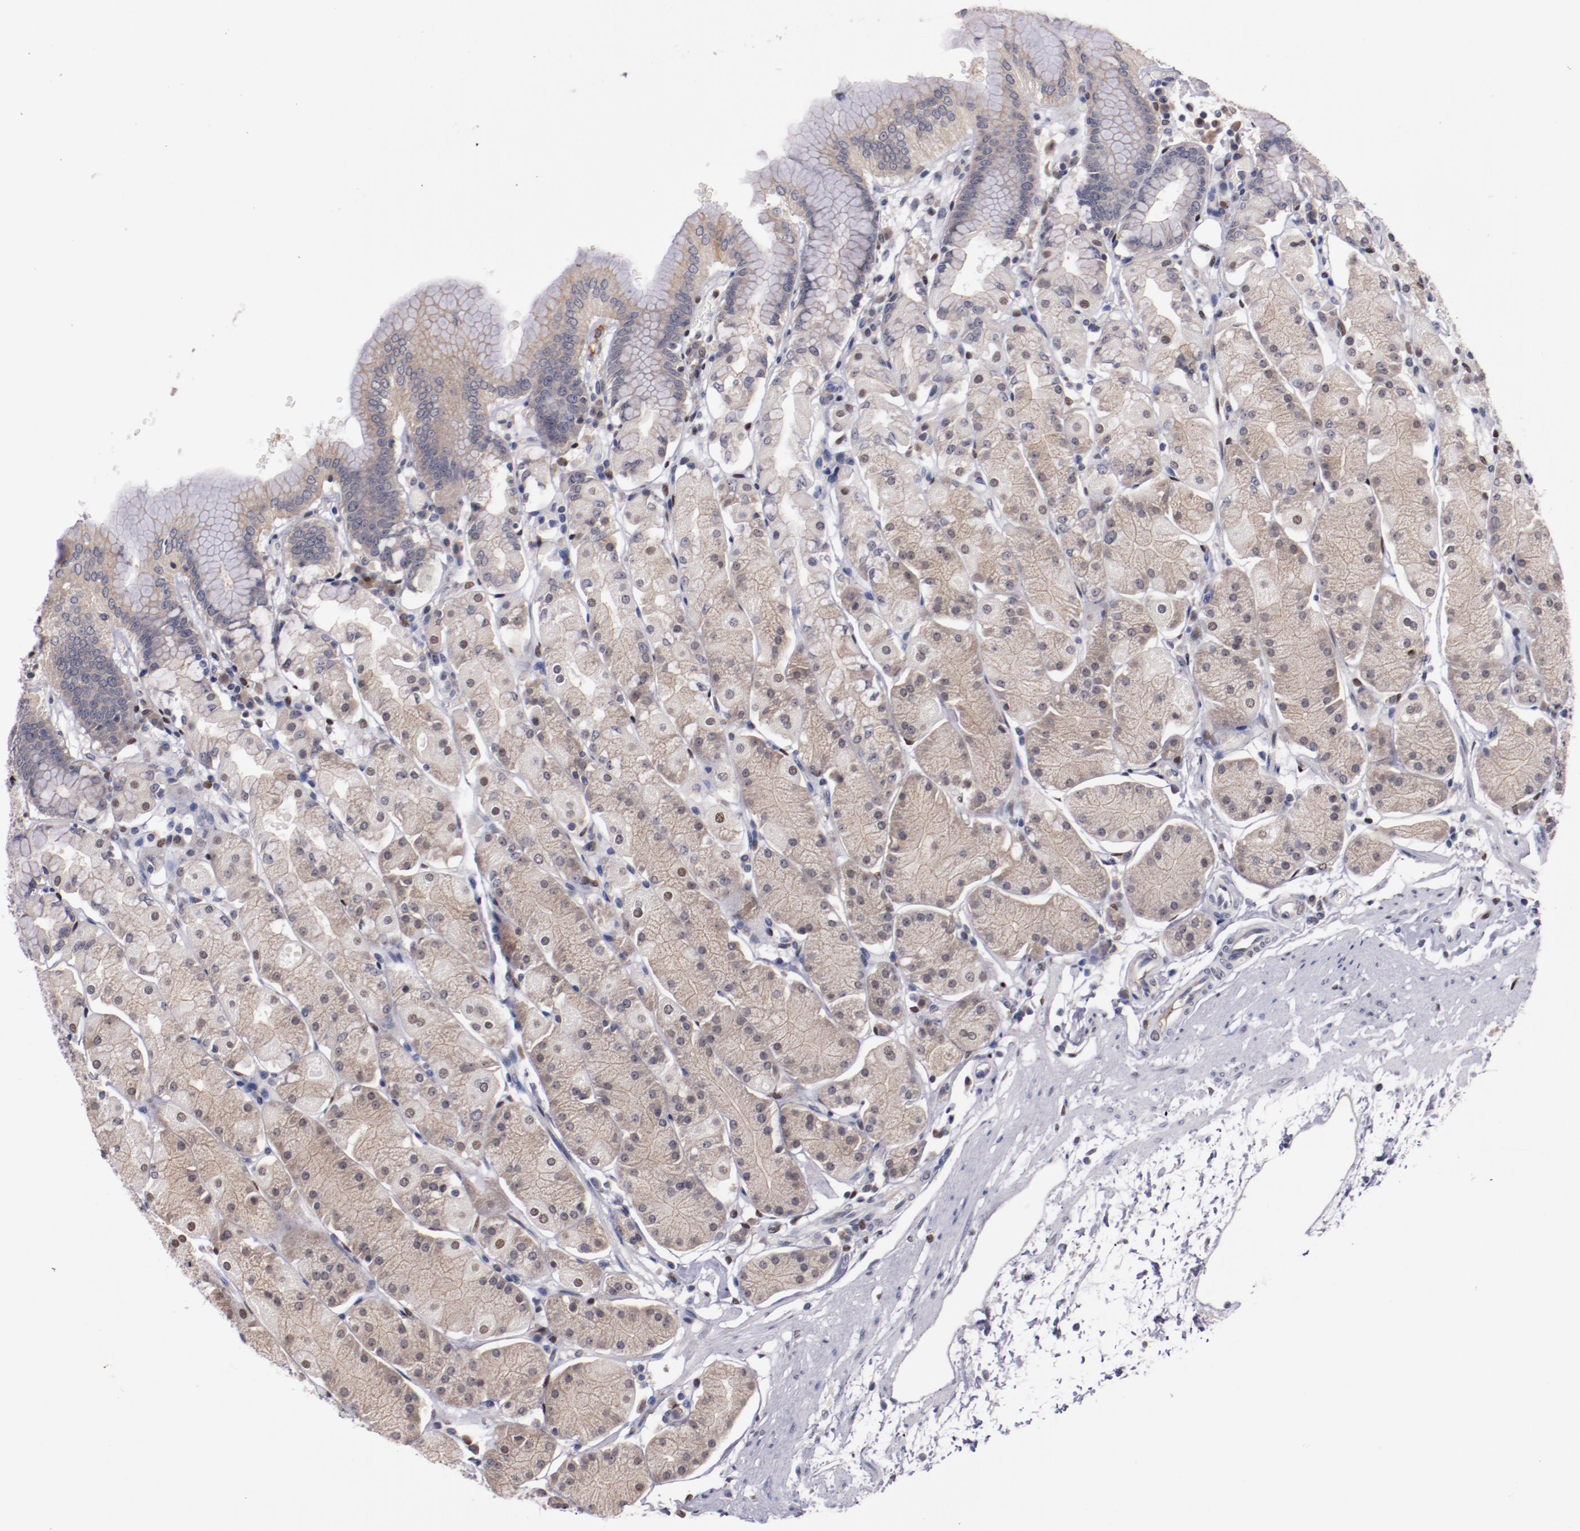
{"staining": {"intensity": "weak", "quantity": "25%-75%", "location": "cytoplasmic/membranous,nuclear"}, "tissue": "stomach", "cell_type": "Glandular cells", "image_type": "normal", "snomed": [{"axis": "morphology", "description": "Normal tissue, NOS"}, {"axis": "topography", "description": "Stomach, upper"}, {"axis": "topography", "description": "Stomach"}], "caption": "DAB (3,3'-diaminobenzidine) immunohistochemical staining of normal stomach shows weak cytoplasmic/membranous,nuclear protein staining in about 25%-75% of glandular cells. The staining was performed using DAB, with brown indicating positive protein expression. Nuclei are stained blue with hematoxylin.", "gene": "FAM81A", "patient": {"sex": "male", "age": 76}}